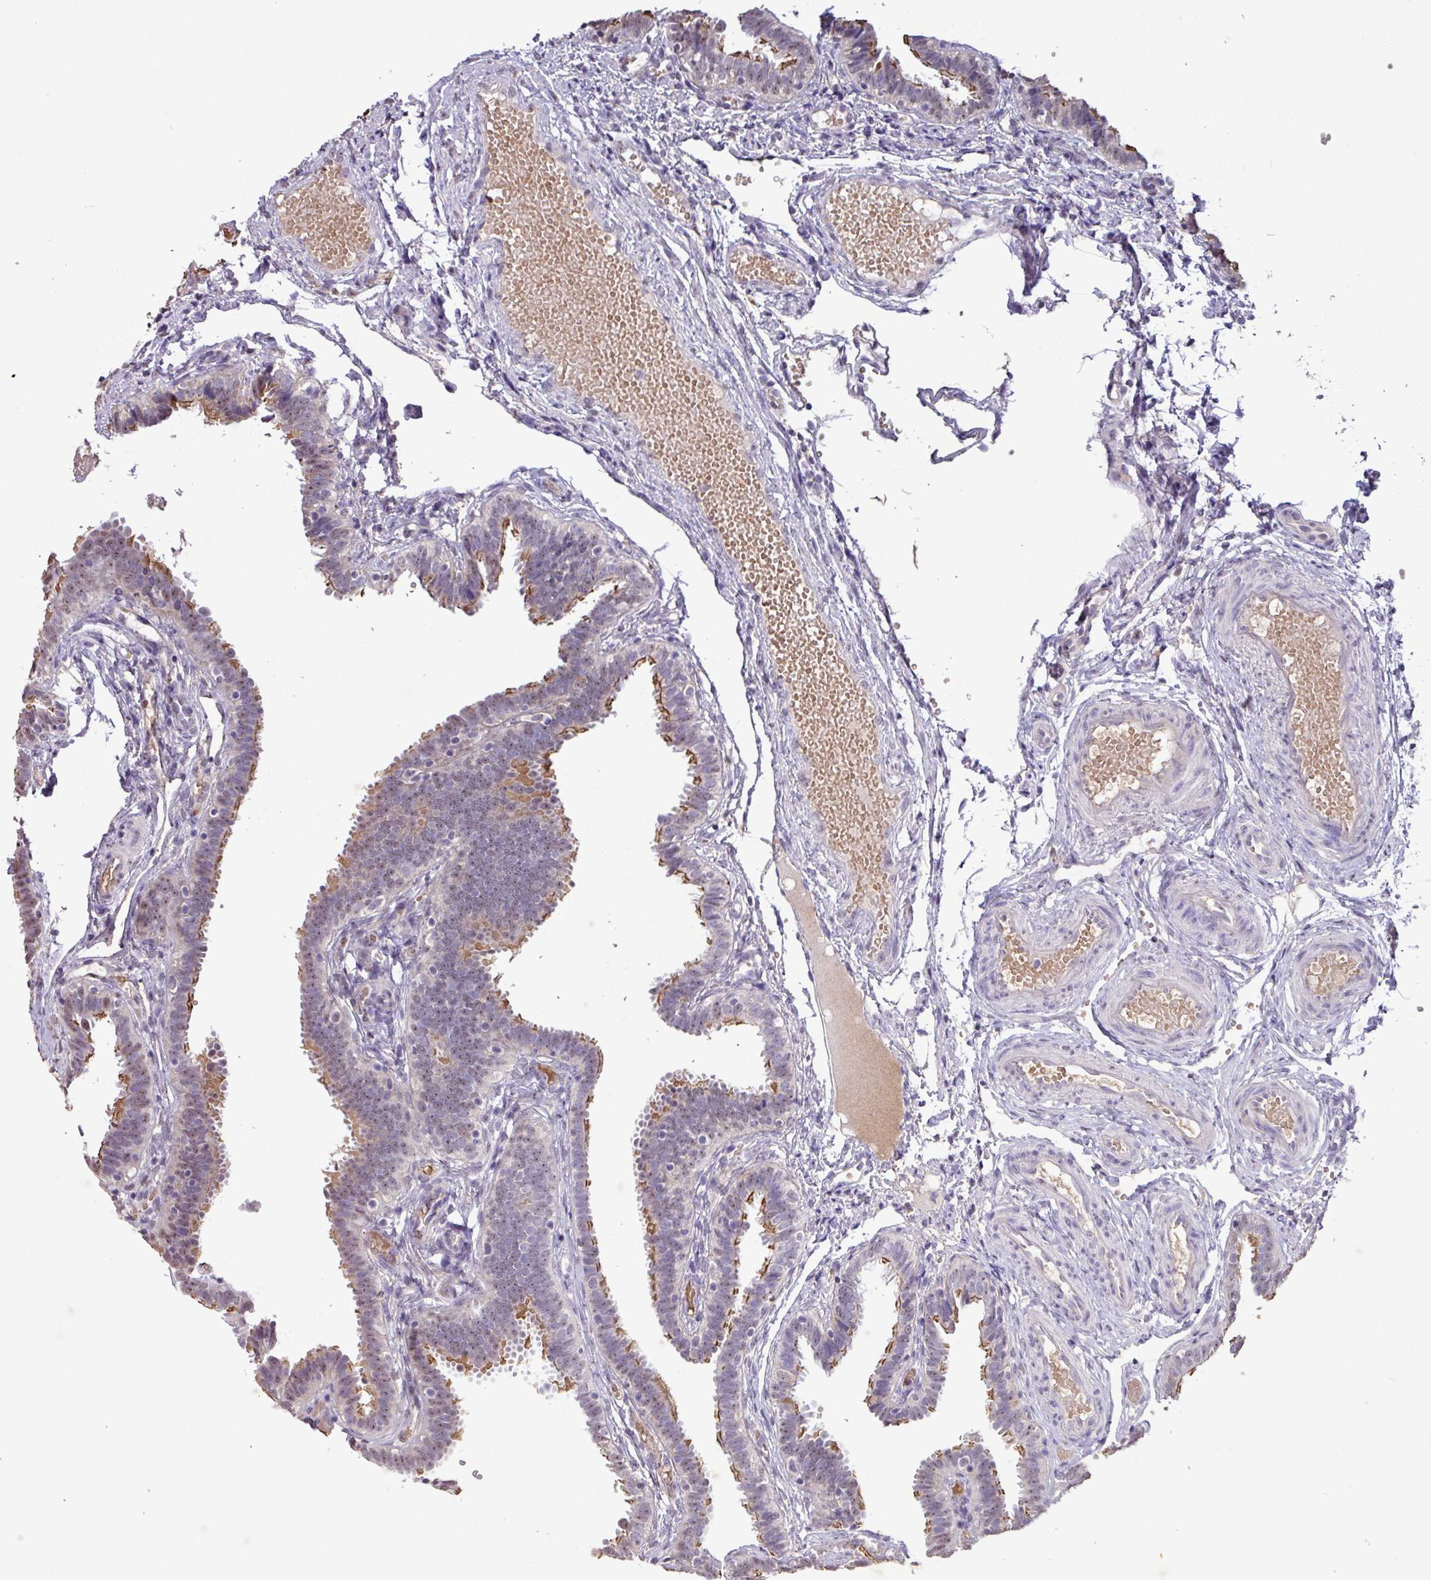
{"staining": {"intensity": "moderate", "quantity": "25%-75%", "location": "cytoplasmic/membranous,nuclear"}, "tissue": "fallopian tube", "cell_type": "Glandular cells", "image_type": "normal", "snomed": [{"axis": "morphology", "description": "Normal tissue, NOS"}, {"axis": "topography", "description": "Fallopian tube"}], "caption": "Fallopian tube stained with DAB immunohistochemistry (IHC) displays medium levels of moderate cytoplasmic/membranous,nuclear expression in approximately 25%-75% of glandular cells.", "gene": "L3MBTL3", "patient": {"sex": "female", "age": 37}}